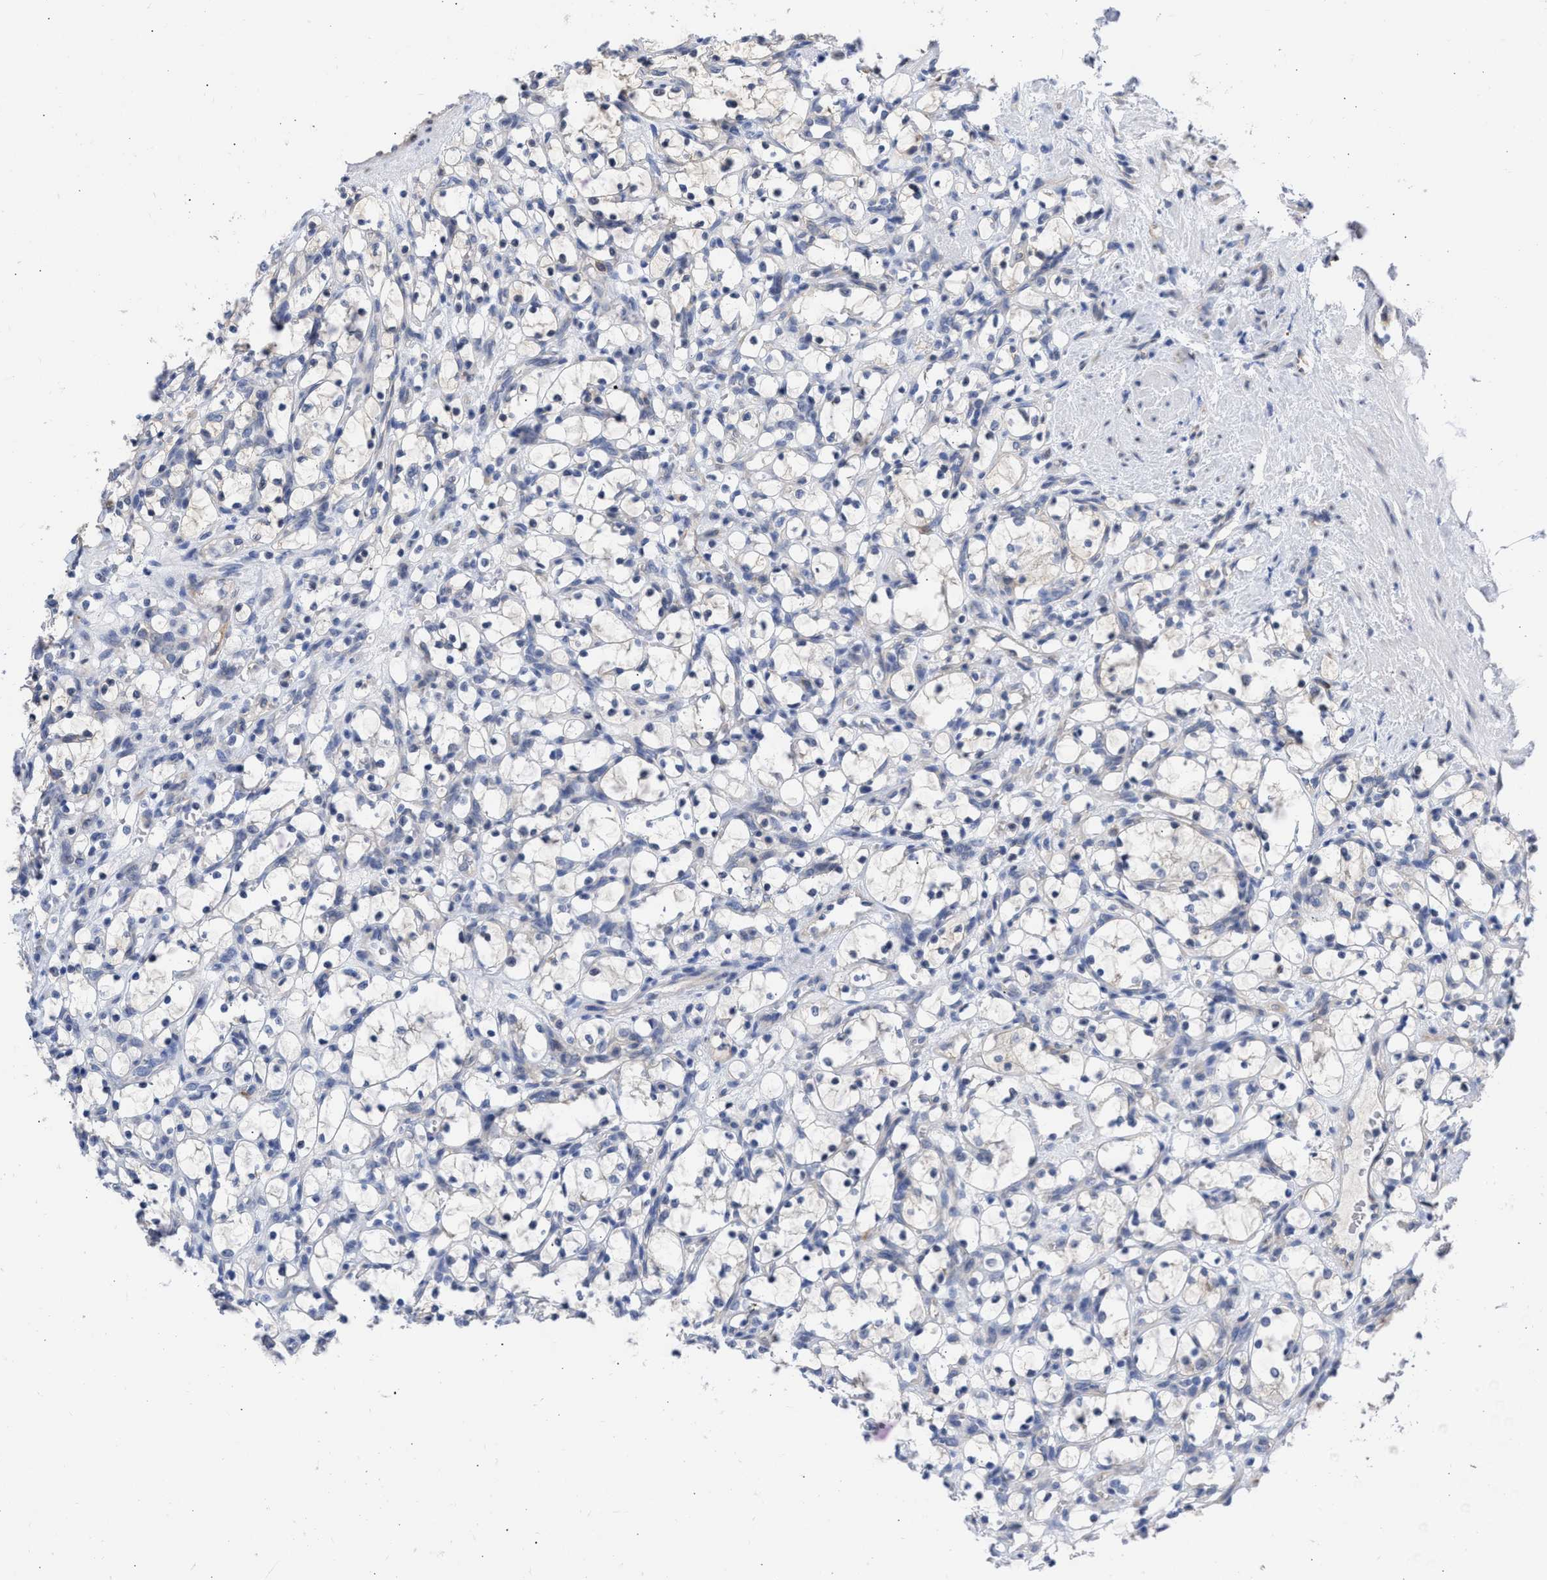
{"staining": {"intensity": "weak", "quantity": "<25%", "location": "cytoplasmic/membranous"}, "tissue": "renal cancer", "cell_type": "Tumor cells", "image_type": "cancer", "snomed": [{"axis": "morphology", "description": "Adenocarcinoma, NOS"}, {"axis": "topography", "description": "Kidney"}], "caption": "IHC of renal adenocarcinoma exhibits no positivity in tumor cells.", "gene": "THRA", "patient": {"sex": "female", "age": 69}}